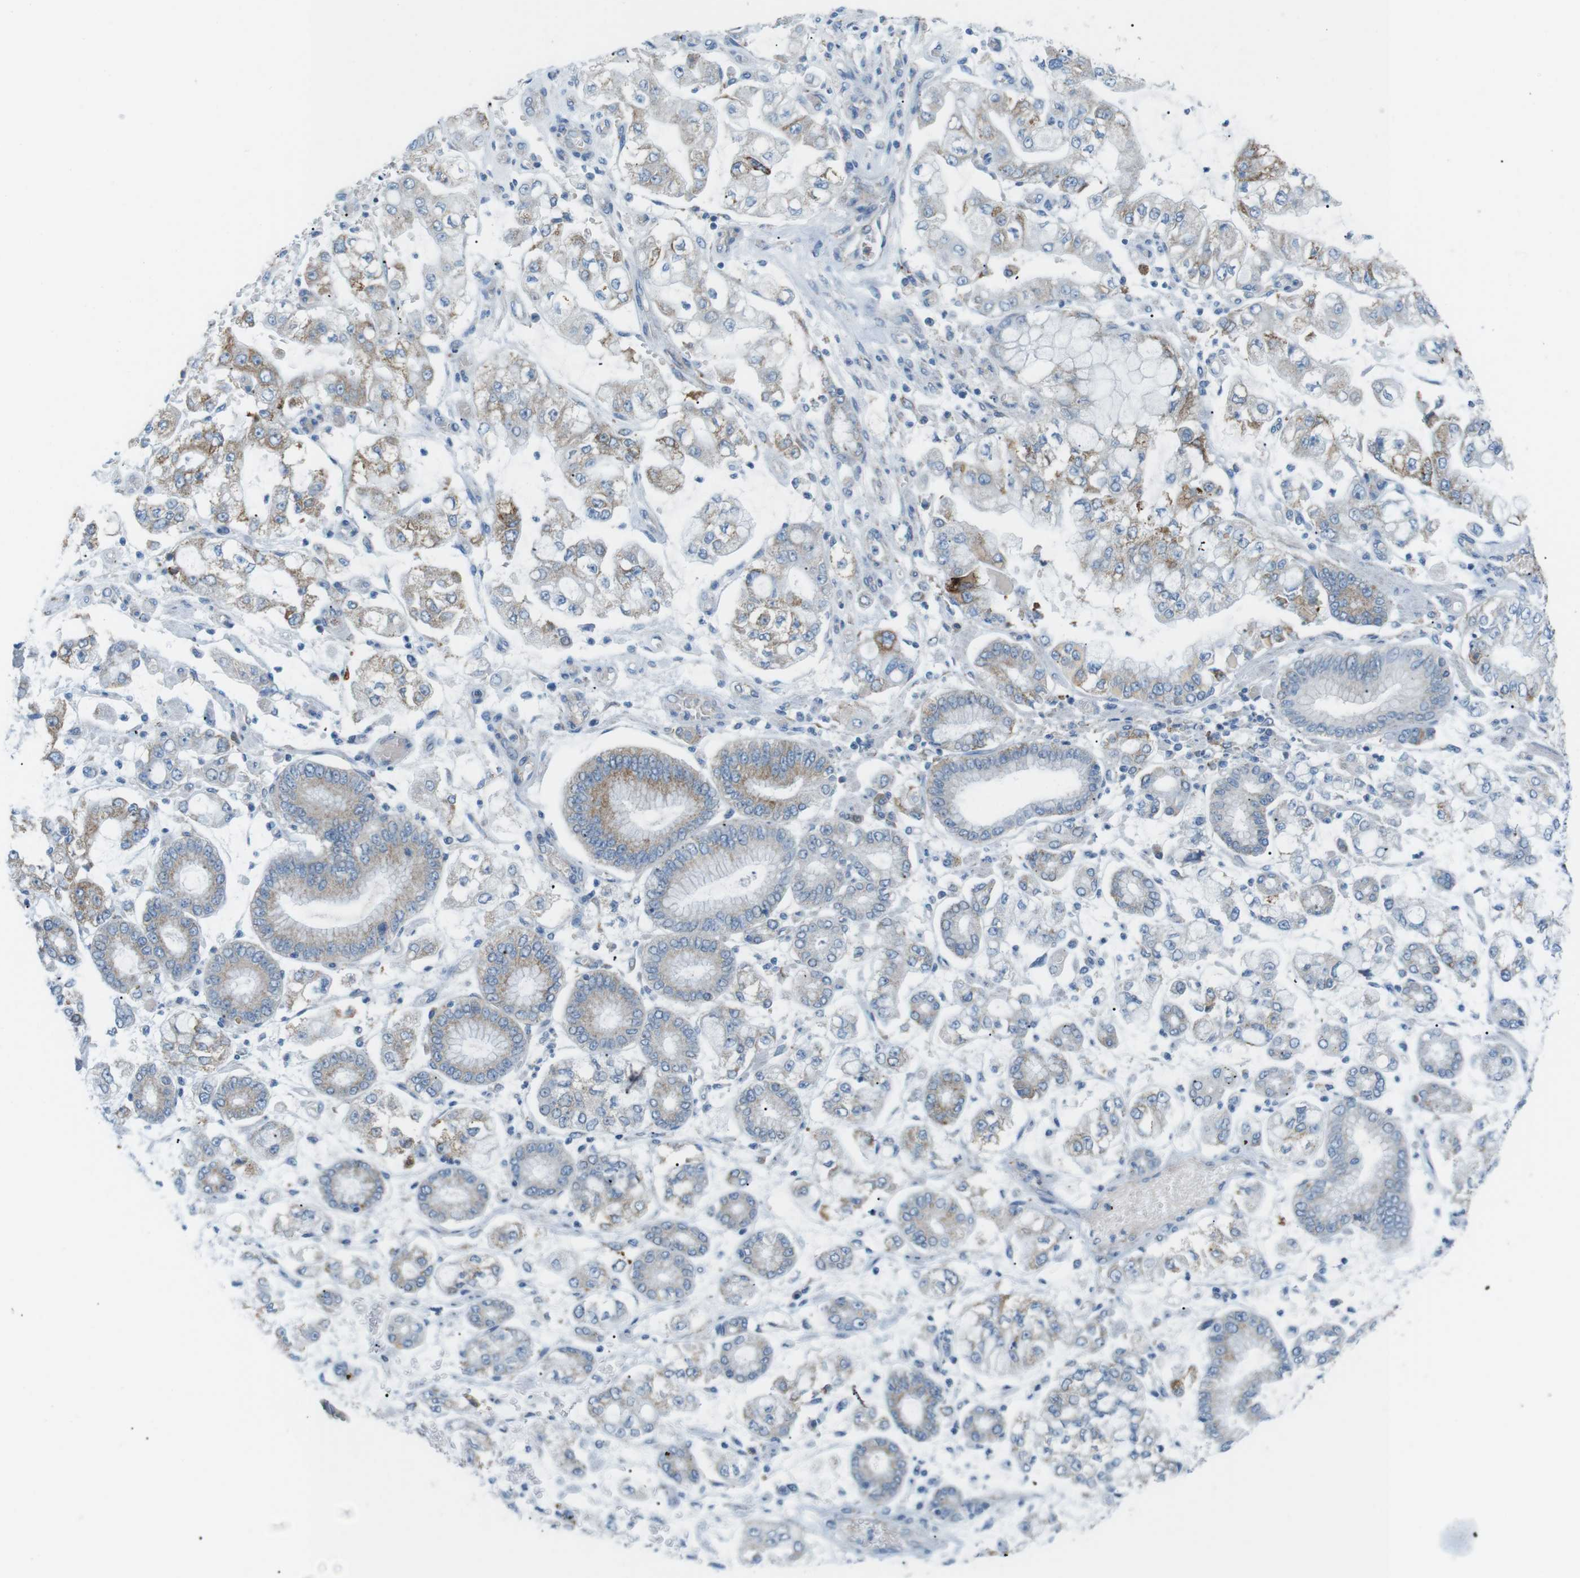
{"staining": {"intensity": "weak", "quantity": "25%-75%", "location": "cytoplasmic/membranous"}, "tissue": "stomach cancer", "cell_type": "Tumor cells", "image_type": "cancer", "snomed": [{"axis": "morphology", "description": "Adenocarcinoma, NOS"}, {"axis": "topography", "description": "Stomach"}], "caption": "IHC of stomach cancer displays low levels of weak cytoplasmic/membranous positivity in about 25%-75% of tumor cells.", "gene": "VAMP1", "patient": {"sex": "male", "age": 76}}